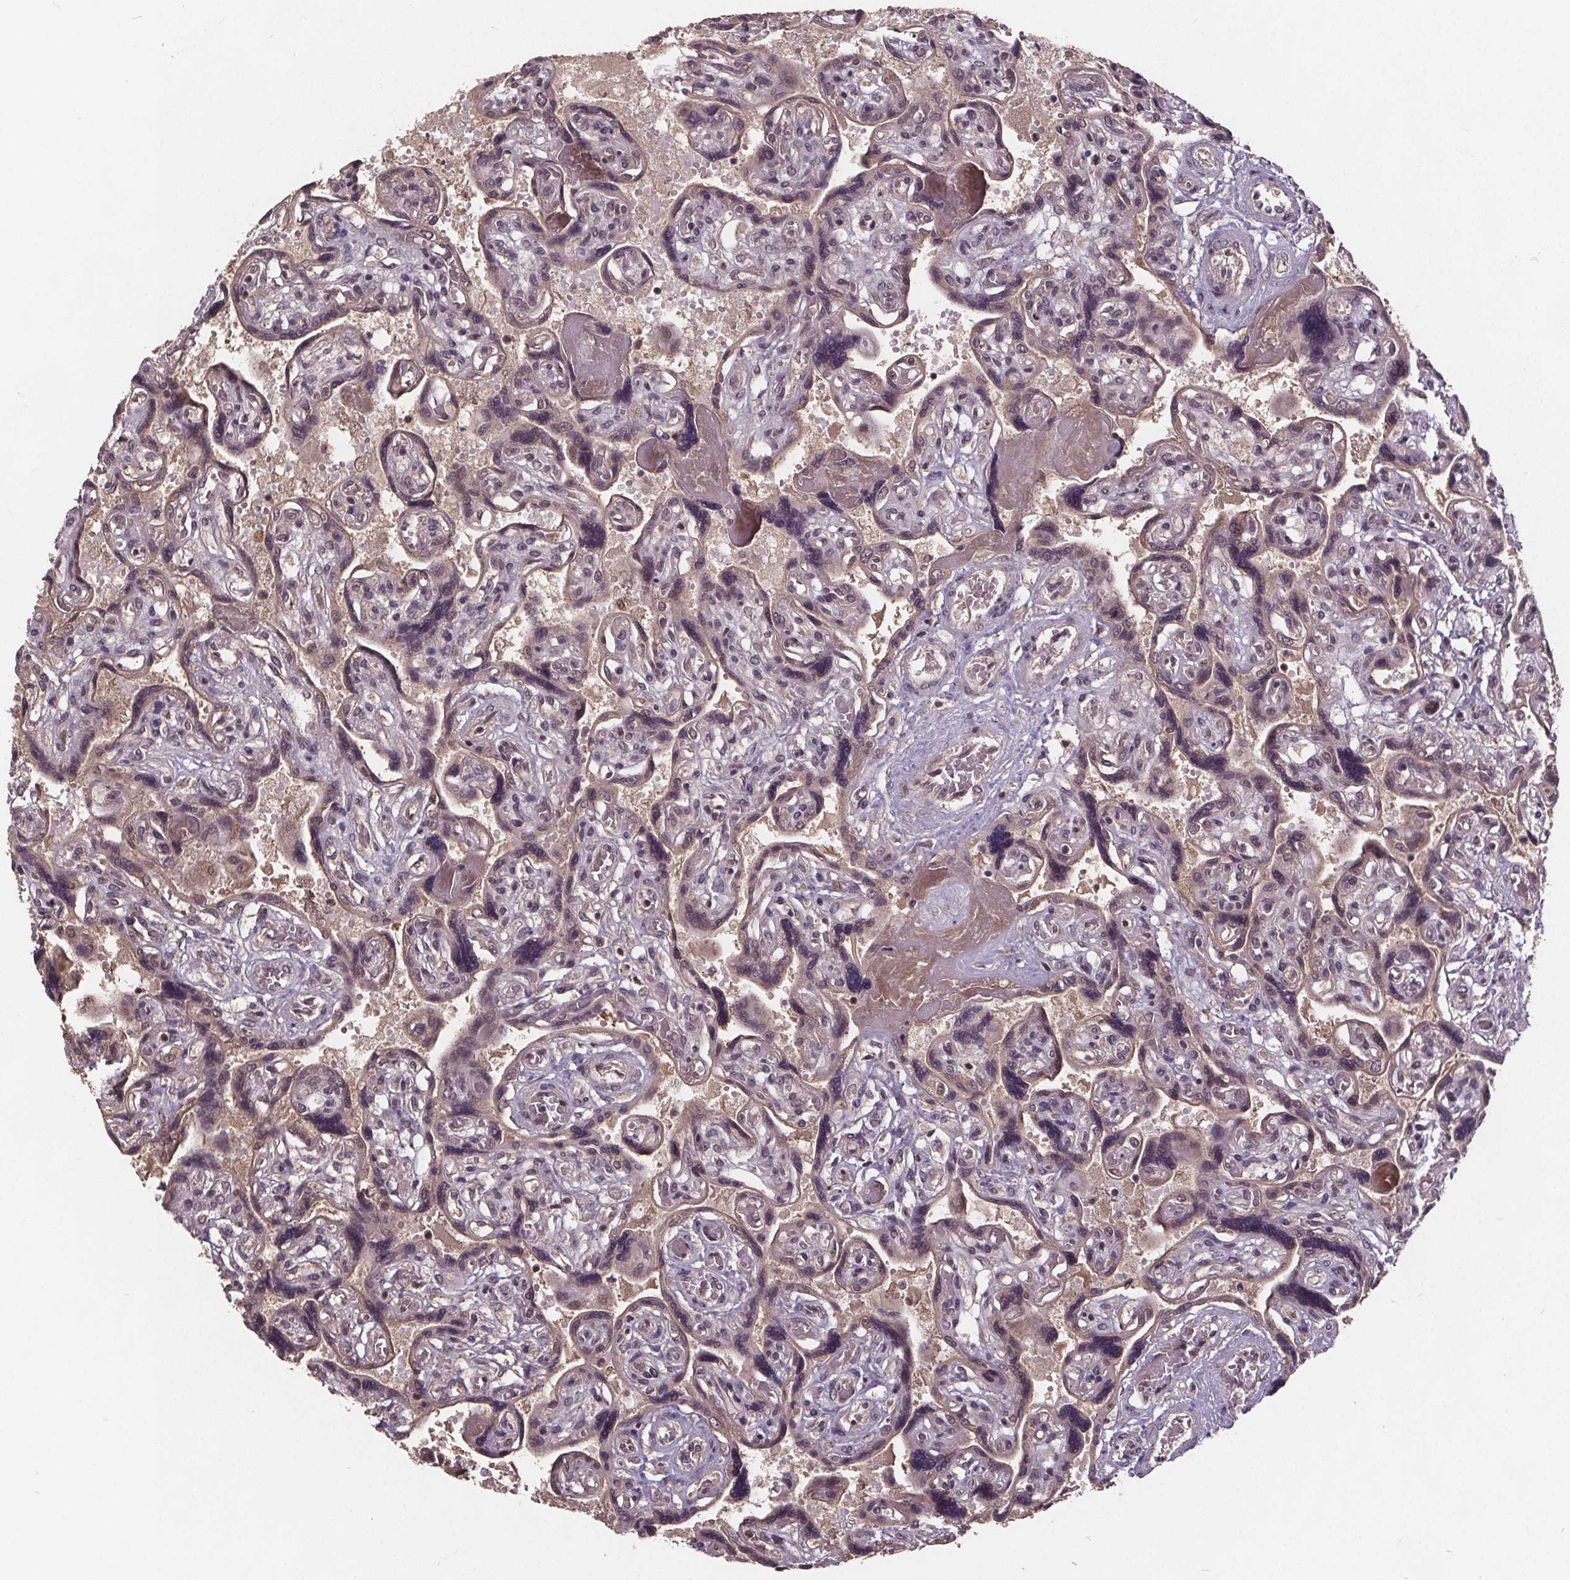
{"staining": {"intensity": "moderate", "quantity": "<25%", "location": "nuclear"}, "tissue": "placenta", "cell_type": "Decidual cells", "image_type": "normal", "snomed": [{"axis": "morphology", "description": "Normal tissue, NOS"}, {"axis": "topography", "description": "Placenta"}], "caption": "A brown stain shows moderate nuclear expression of a protein in decidual cells of unremarkable placenta.", "gene": "USP9X", "patient": {"sex": "female", "age": 32}}